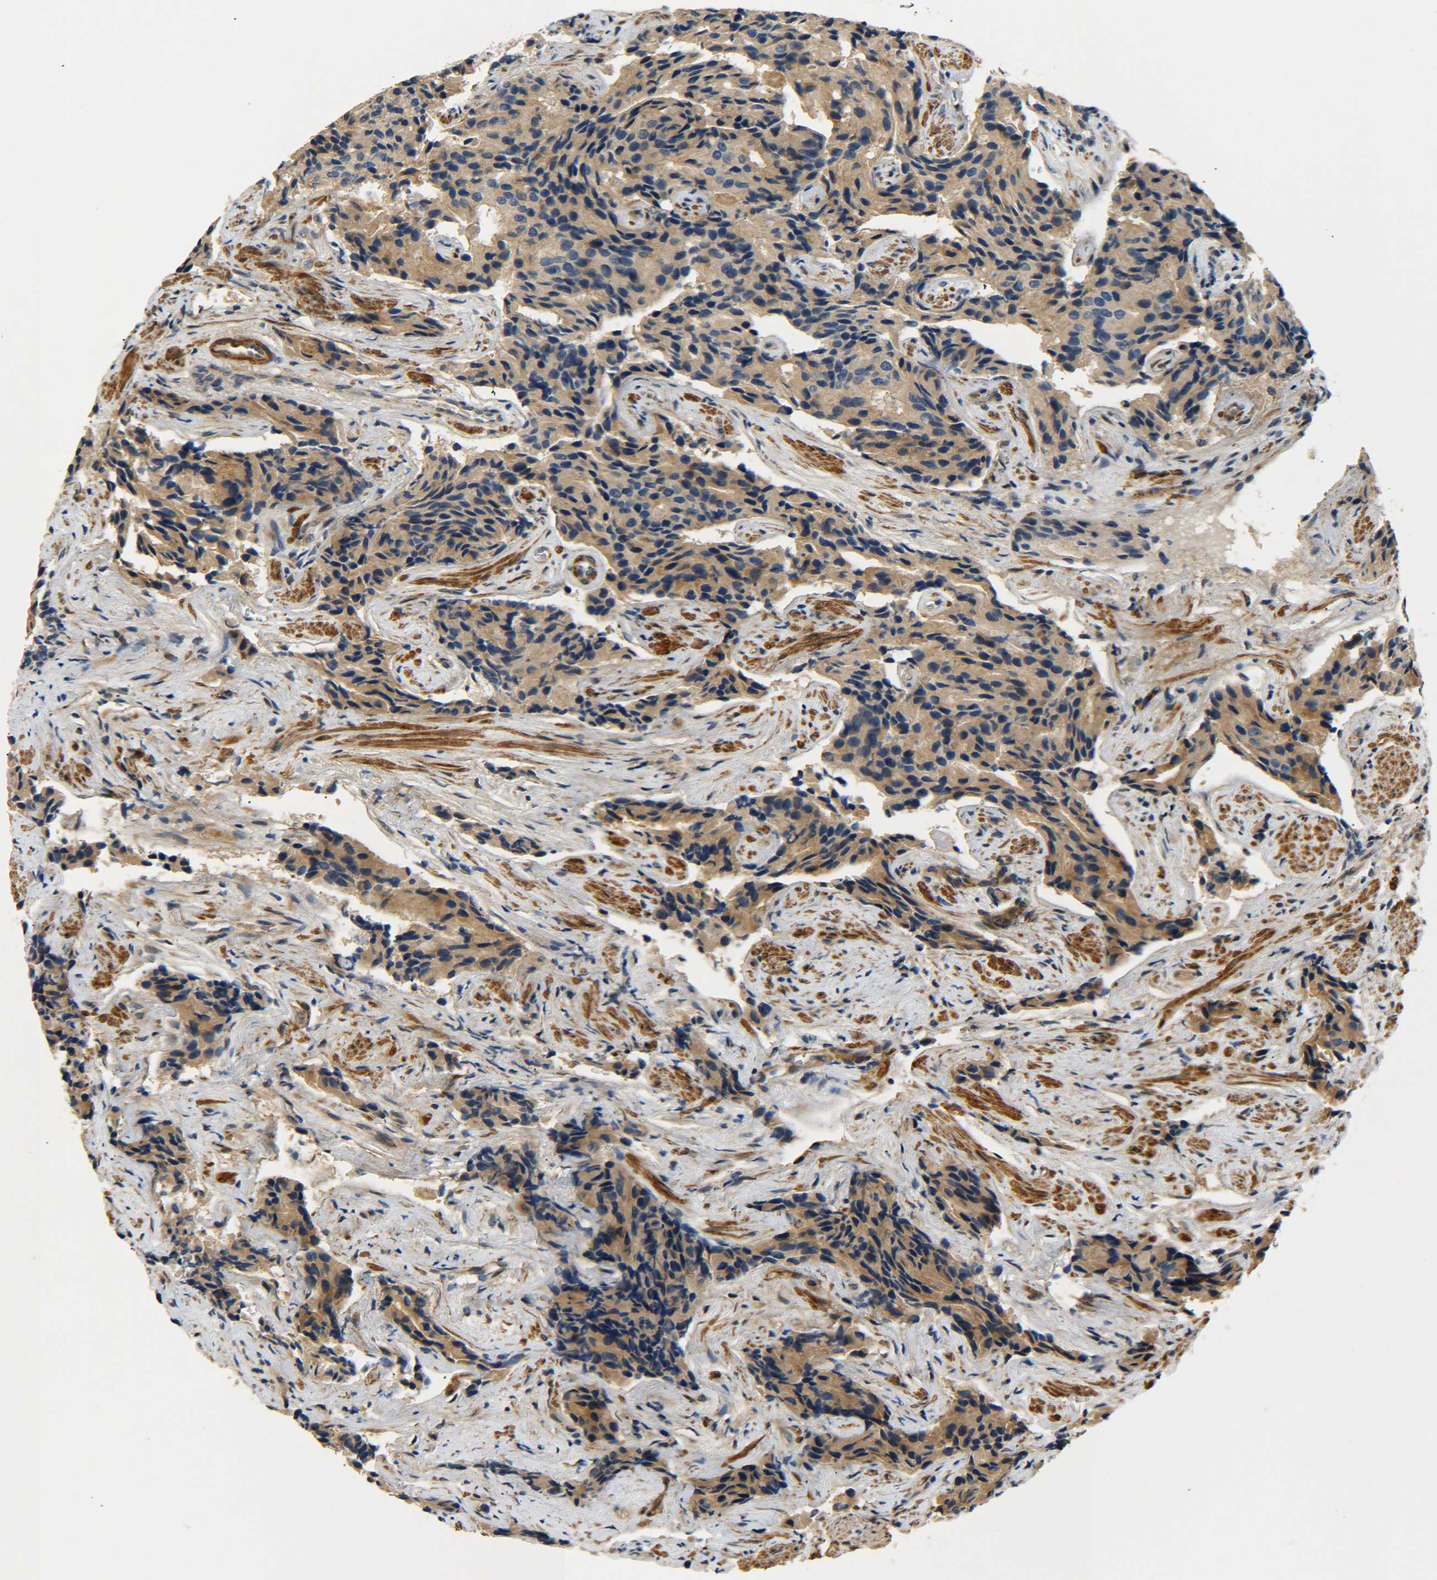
{"staining": {"intensity": "moderate", "quantity": ">75%", "location": "cytoplasmic/membranous"}, "tissue": "prostate cancer", "cell_type": "Tumor cells", "image_type": "cancer", "snomed": [{"axis": "morphology", "description": "Adenocarcinoma, High grade"}, {"axis": "topography", "description": "Prostate"}], "caption": "Moderate cytoplasmic/membranous protein expression is present in about >75% of tumor cells in adenocarcinoma (high-grade) (prostate).", "gene": "MEIS1", "patient": {"sex": "male", "age": 58}}